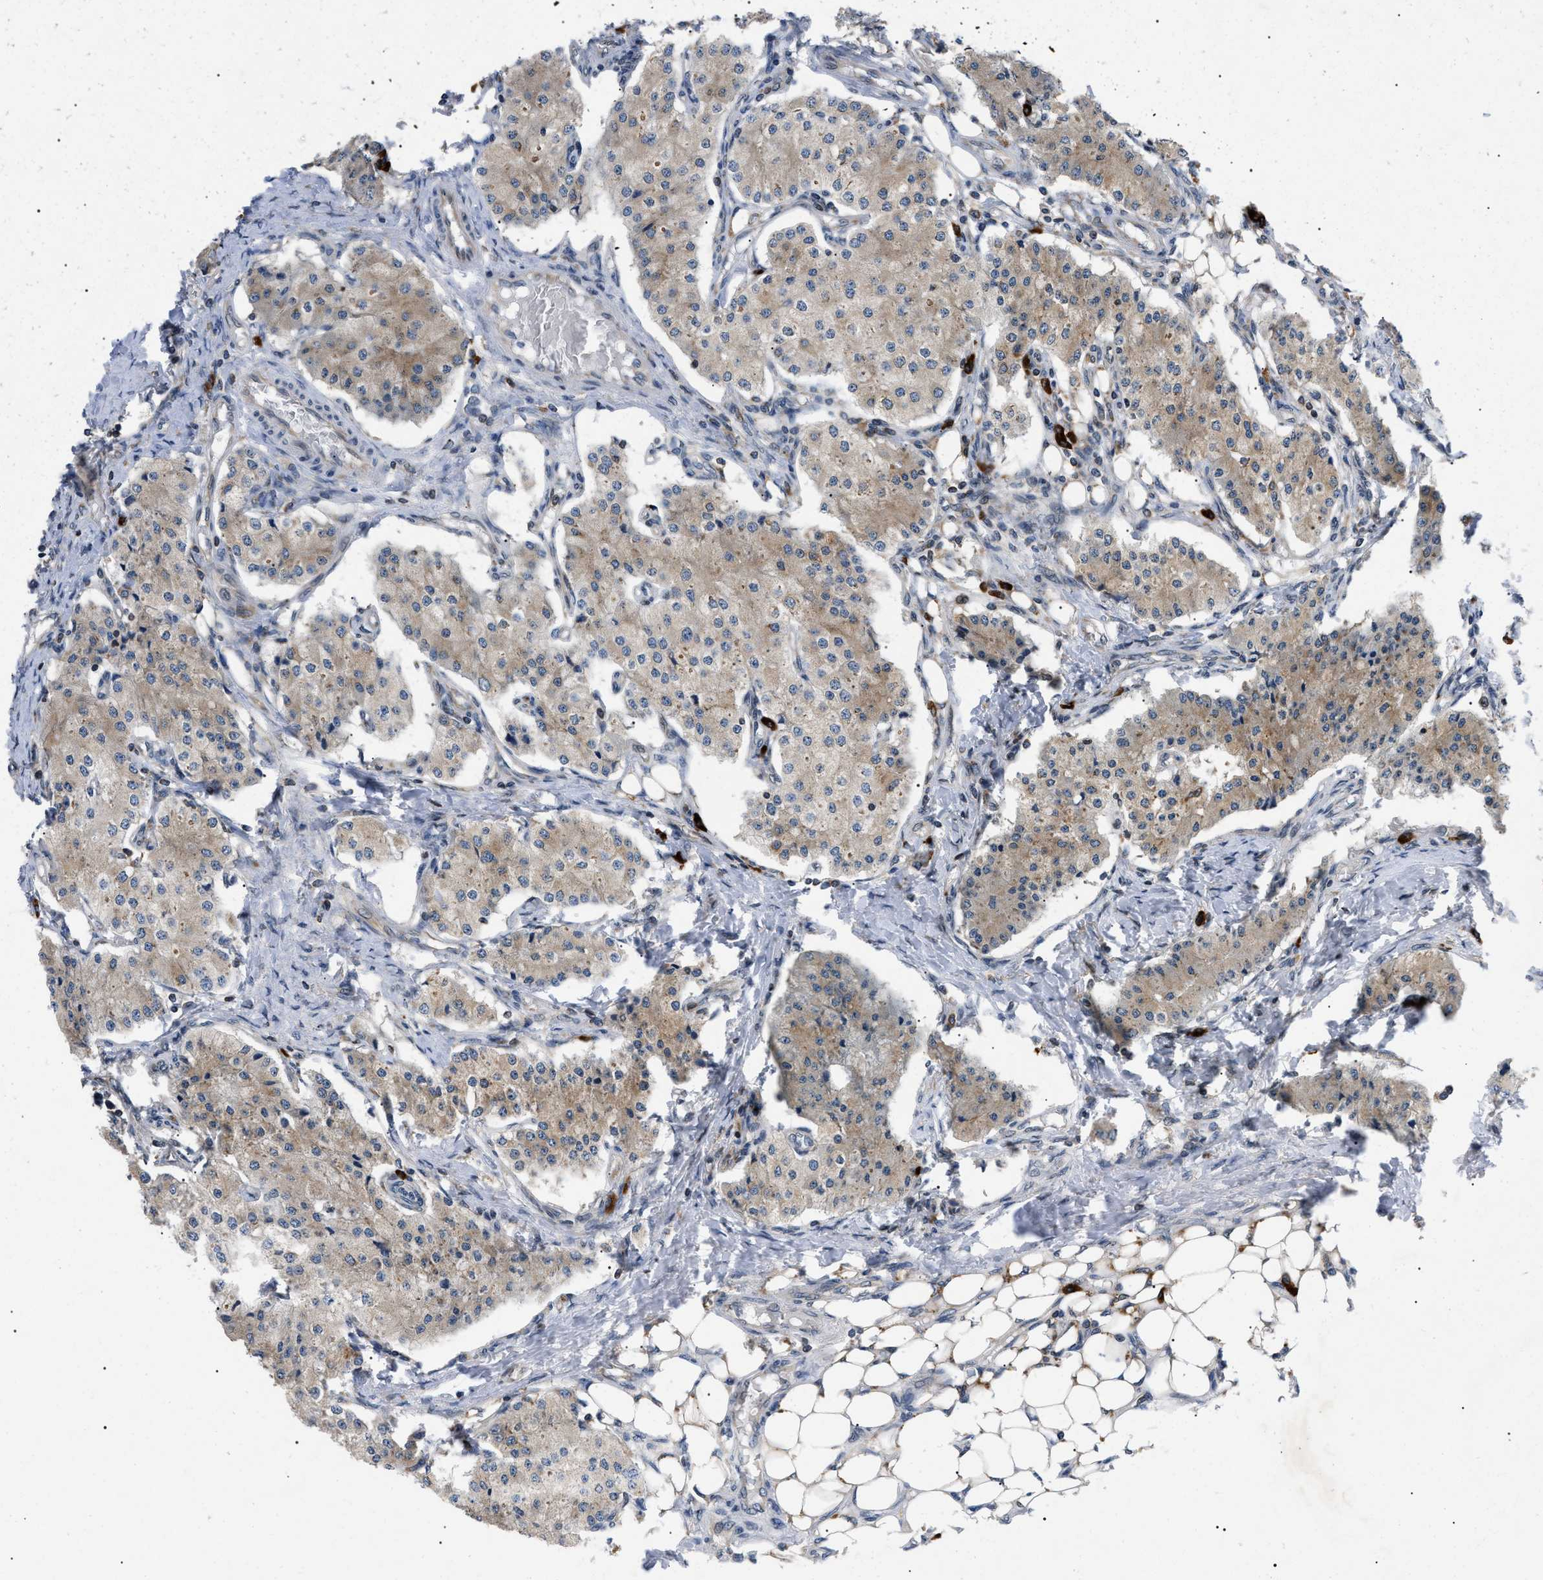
{"staining": {"intensity": "weak", "quantity": ">75%", "location": "cytoplasmic/membranous"}, "tissue": "carcinoid", "cell_type": "Tumor cells", "image_type": "cancer", "snomed": [{"axis": "morphology", "description": "Carcinoid, malignant, NOS"}, {"axis": "topography", "description": "Colon"}], "caption": "IHC micrograph of neoplastic tissue: human carcinoid stained using IHC reveals low levels of weak protein expression localized specifically in the cytoplasmic/membranous of tumor cells, appearing as a cytoplasmic/membranous brown color.", "gene": "DERL1", "patient": {"sex": "female", "age": 52}}